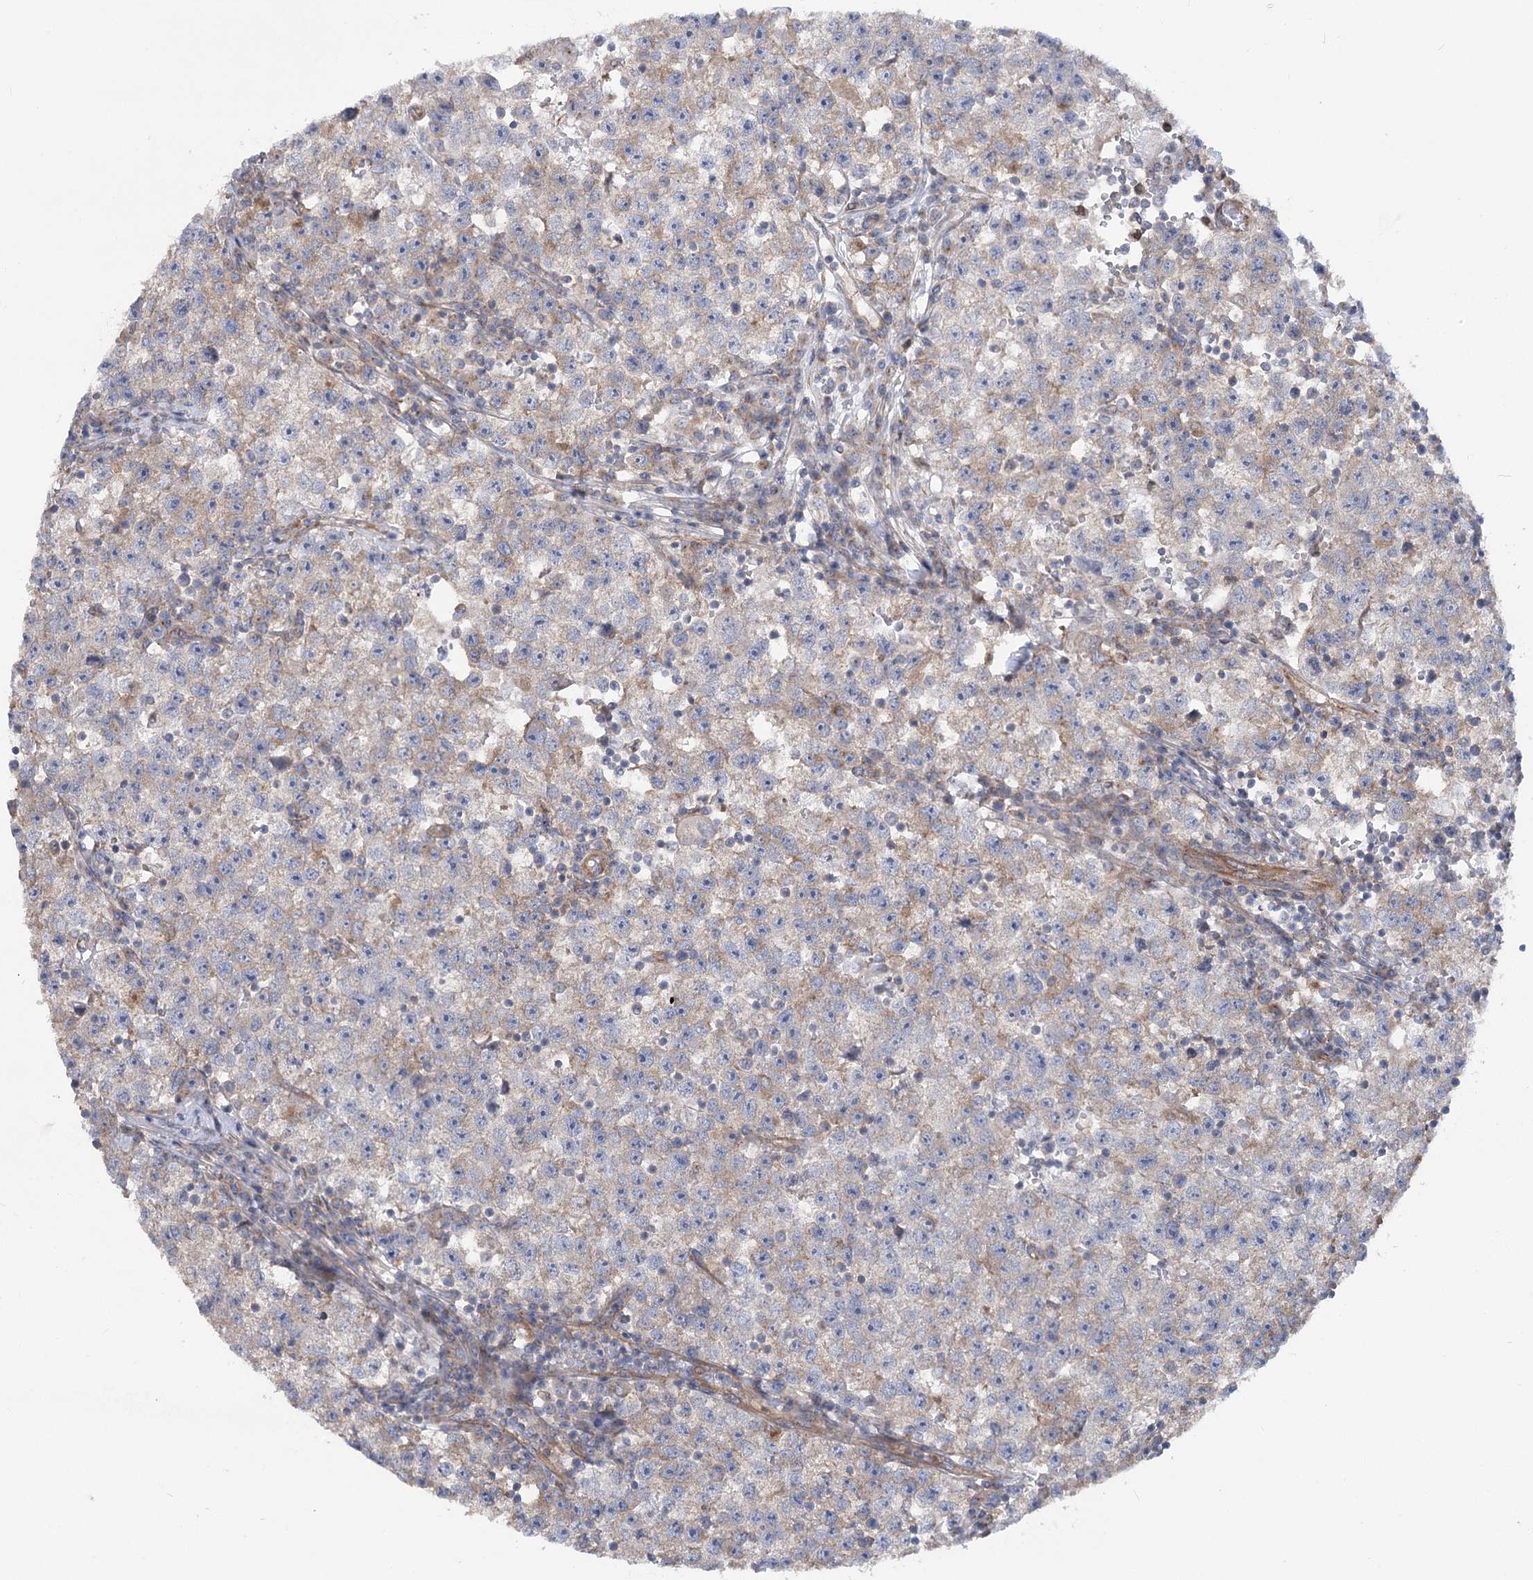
{"staining": {"intensity": "weak", "quantity": "25%-75%", "location": "cytoplasmic/membranous"}, "tissue": "testis cancer", "cell_type": "Tumor cells", "image_type": "cancer", "snomed": [{"axis": "morphology", "description": "Seminoma, NOS"}, {"axis": "topography", "description": "Testis"}], "caption": "An image of testis seminoma stained for a protein reveals weak cytoplasmic/membranous brown staining in tumor cells. (brown staining indicates protein expression, while blue staining denotes nuclei).", "gene": "SCN11A", "patient": {"sex": "male", "age": 22}}